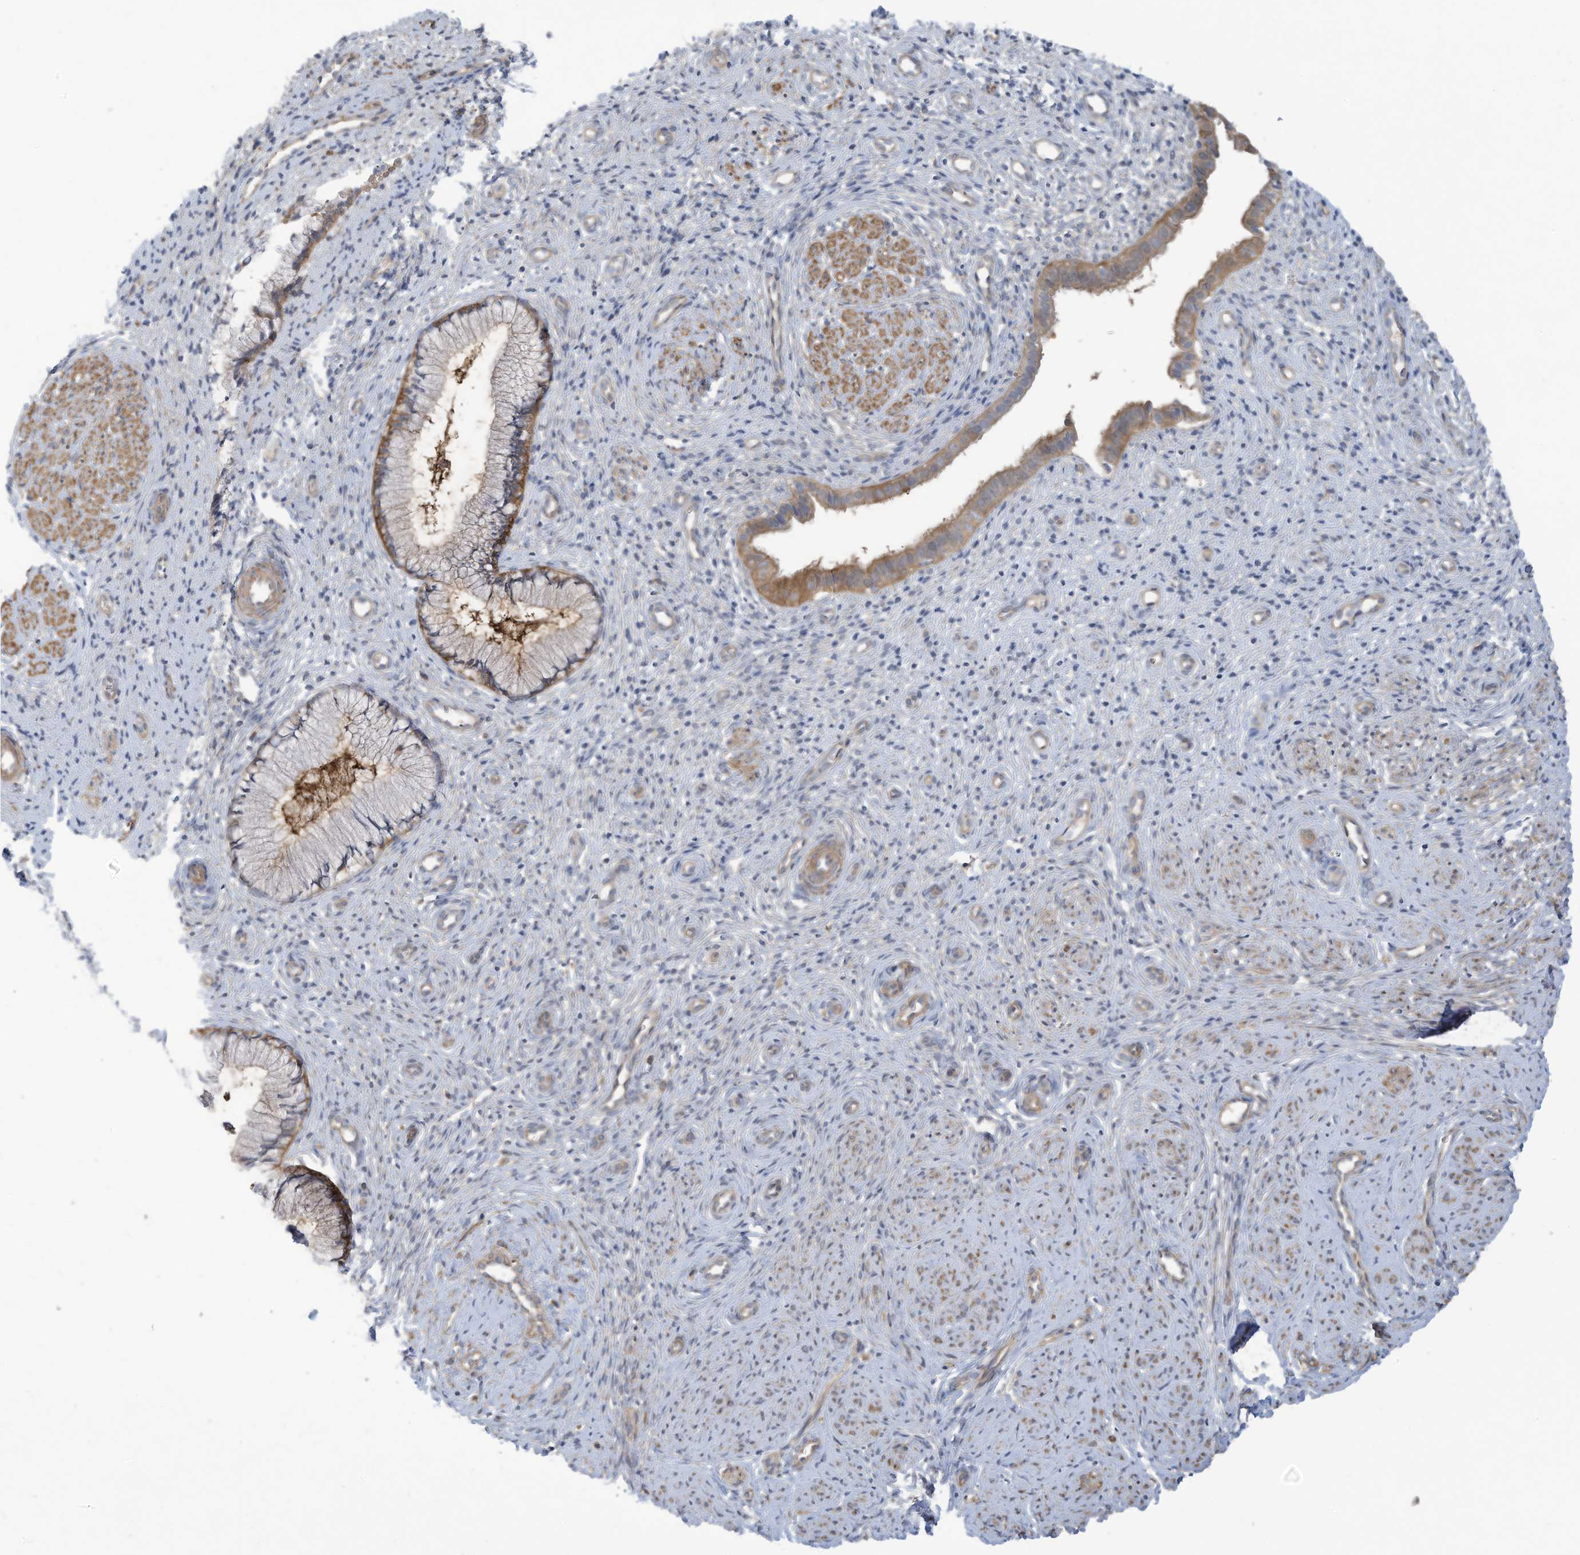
{"staining": {"intensity": "moderate", "quantity": ">75%", "location": "cytoplasmic/membranous"}, "tissue": "cervix", "cell_type": "Glandular cells", "image_type": "normal", "snomed": [{"axis": "morphology", "description": "Normal tissue, NOS"}, {"axis": "topography", "description": "Cervix"}], "caption": "Immunohistochemical staining of unremarkable cervix shows moderate cytoplasmic/membranous protein staining in approximately >75% of glandular cells.", "gene": "ADI1", "patient": {"sex": "female", "age": 27}}